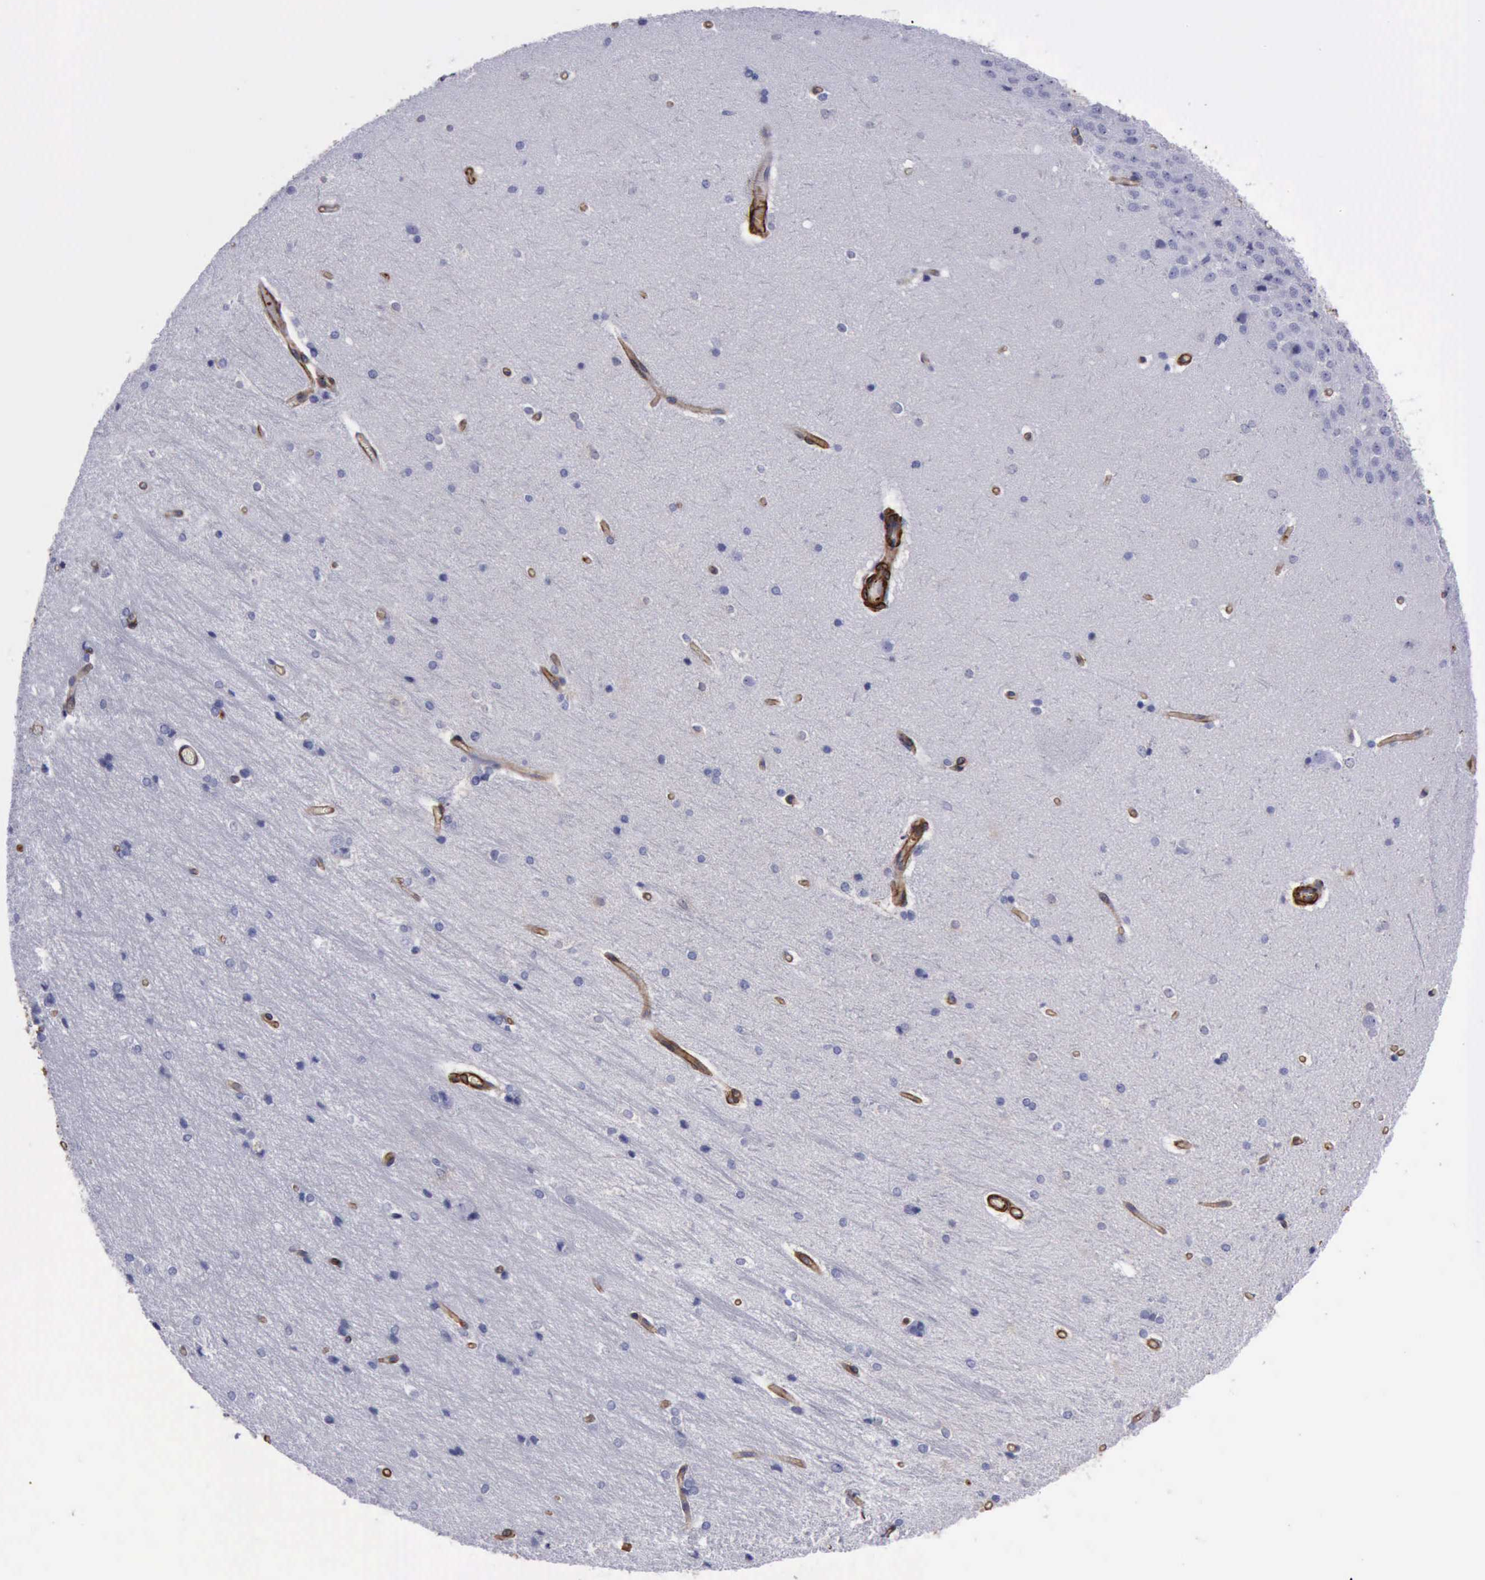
{"staining": {"intensity": "negative", "quantity": "none", "location": "none"}, "tissue": "hippocampus", "cell_type": "Glial cells", "image_type": "normal", "snomed": [{"axis": "morphology", "description": "Normal tissue, NOS"}, {"axis": "topography", "description": "Hippocampus"}], "caption": "Glial cells are negative for brown protein staining in unremarkable hippocampus. (Stains: DAB (3,3'-diaminobenzidine) IHC with hematoxylin counter stain, Microscopy: brightfield microscopy at high magnification).", "gene": "FLNA", "patient": {"sex": "female", "age": 19}}